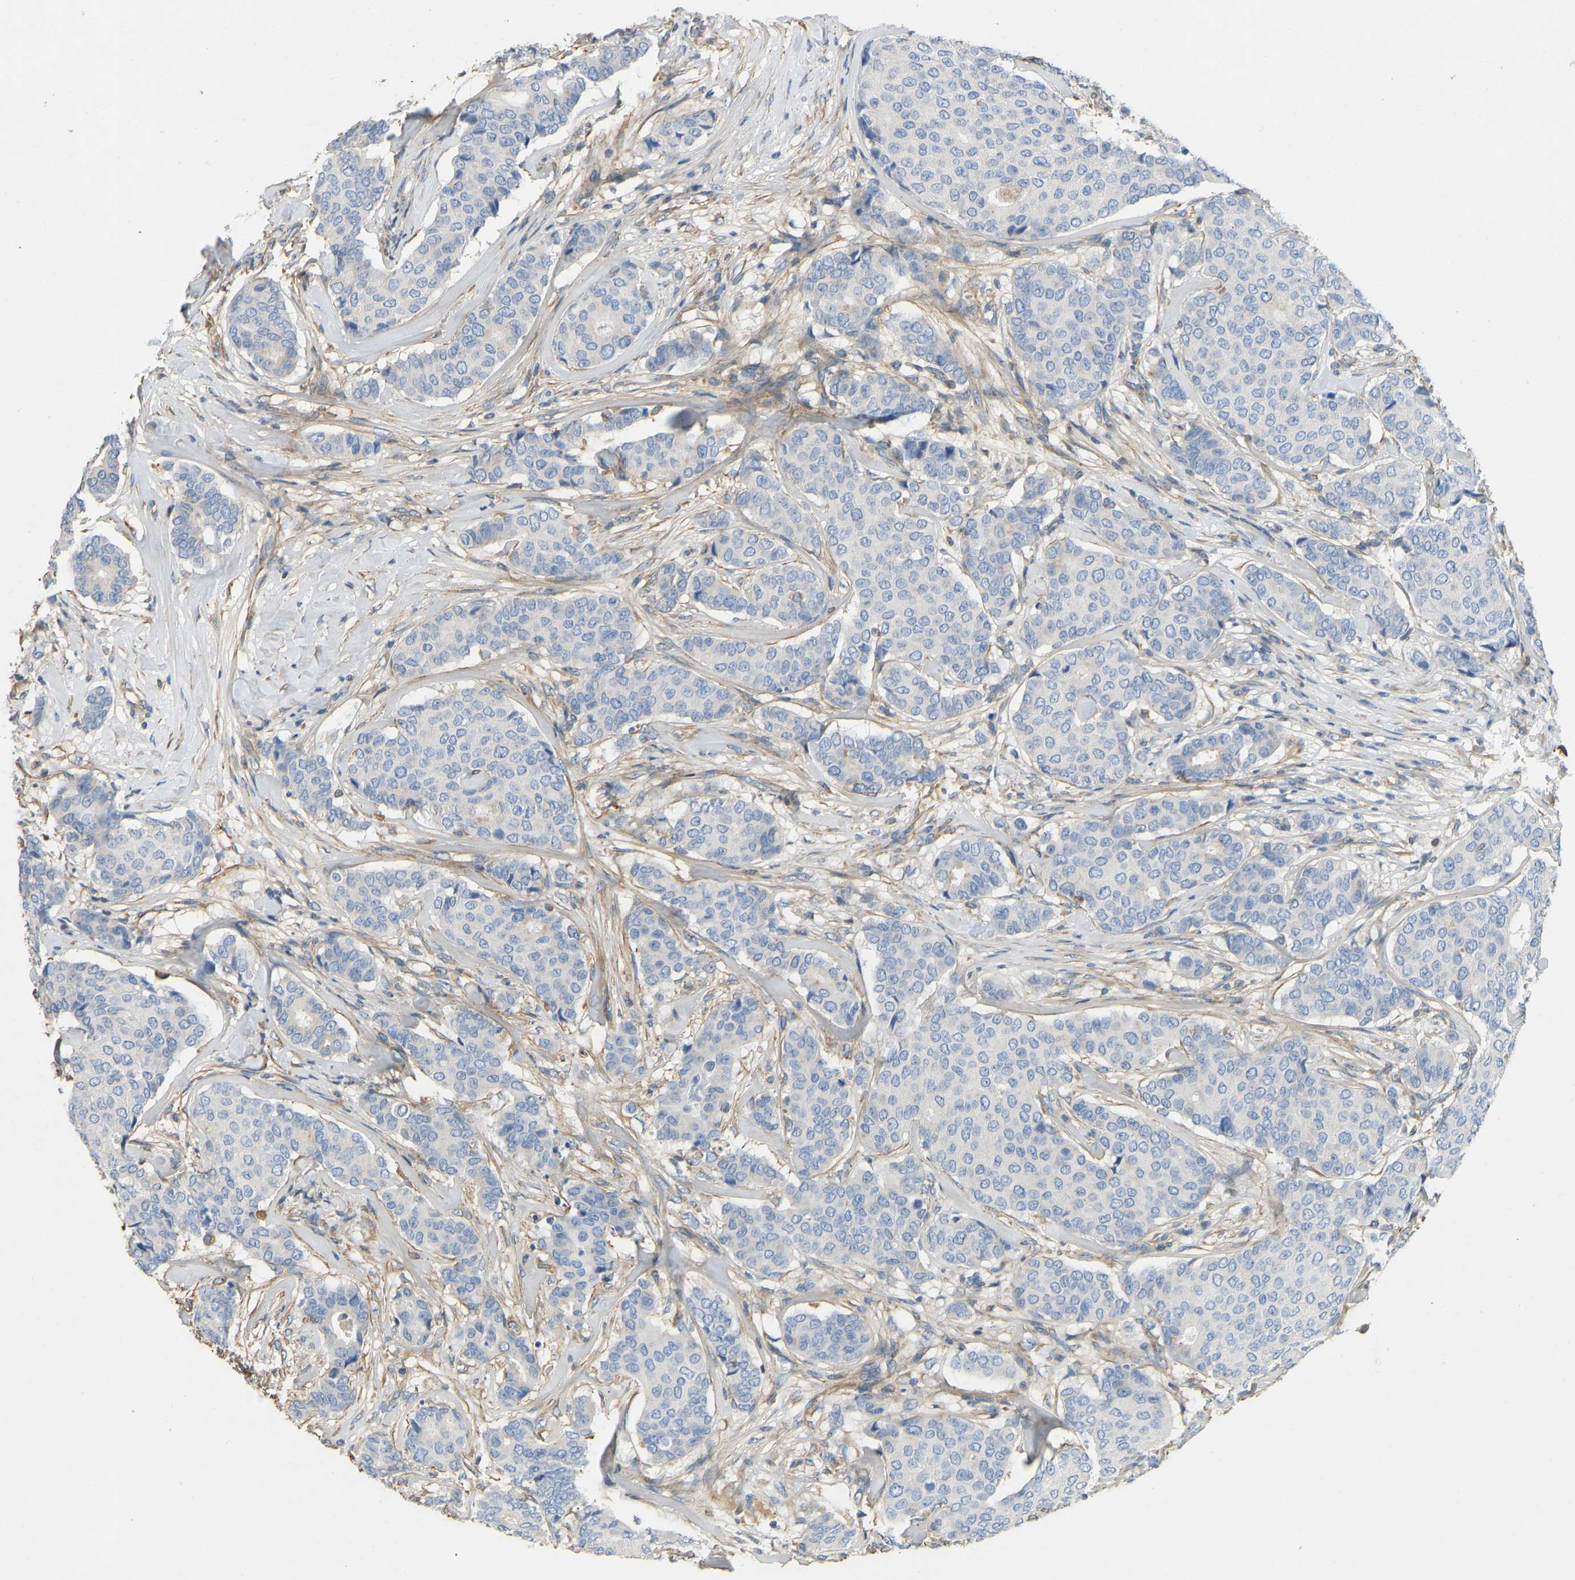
{"staining": {"intensity": "negative", "quantity": "none", "location": "none"}, "tissue": "breast cancer", "cell_type": "Tumor cells", "image_type": "cancer", "snomed": [{"axis": "morphology", "description": "Duct carcinoma"}, {"axis": "topography", "description": "Breast"}], "caption": "DAB immunohistochemical staining of intraductal carcinoma (breast) shows no significant expression in tumor cells.", "gene": "TECTA", "patient": {"sex": "female", "age": 75}}